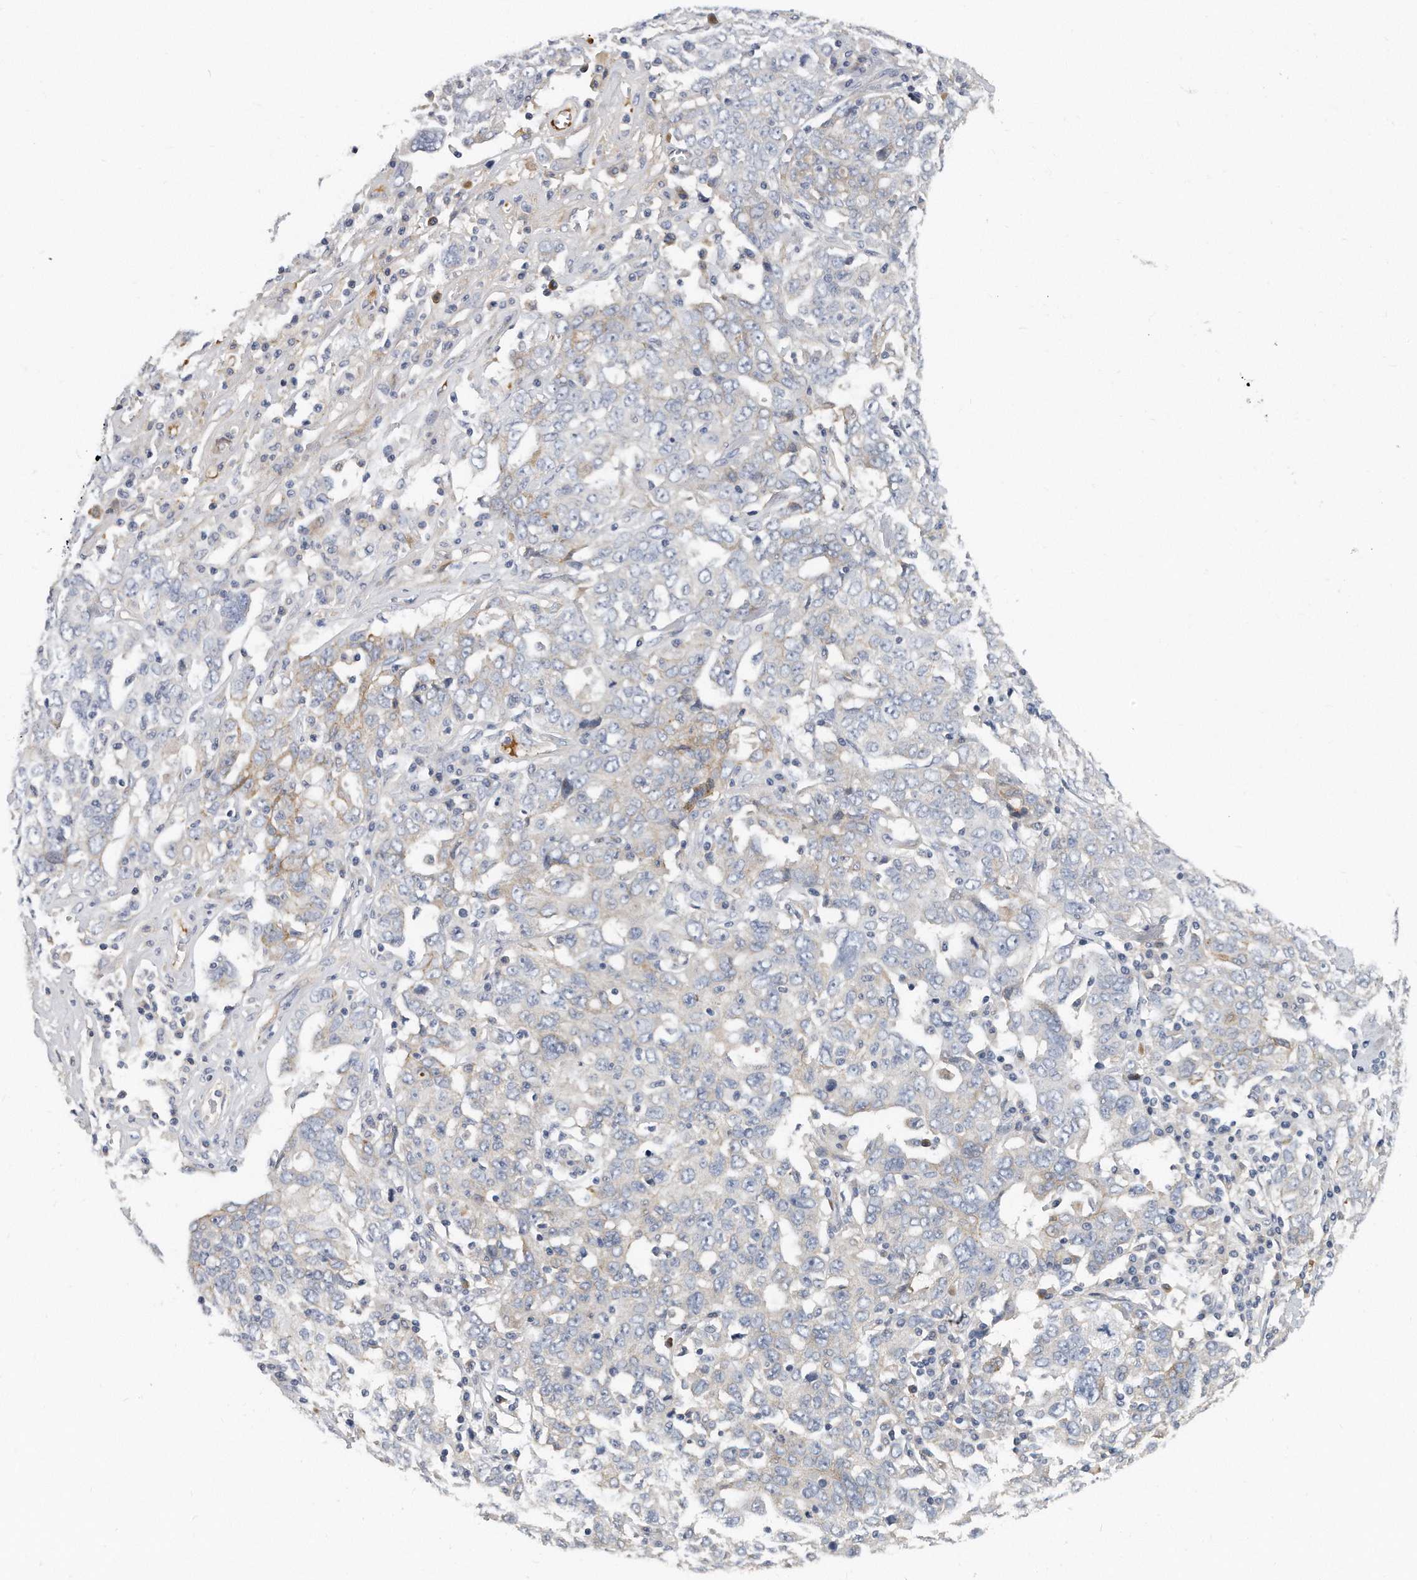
{"staining": {"intensity": "negative", "quantity": "none", "location": "none"}, "tissue": "ovarian cancer", "cell_type": "Tumor cells", "image_type": "cancer", "snomed": [{"axis": "morphology", "description": "Carcinoma, endometroid"}, {"axis": "topography", "description": "Ovary"}], "caption": "High power microscopy micrograph of an IHC micrograph of ovarian cancer (endometroid carcinoma), revealing no significant positivity in tumor cells.", "gene": "PLEKHA6", "patient": {"sex": "female", "age": 62}}